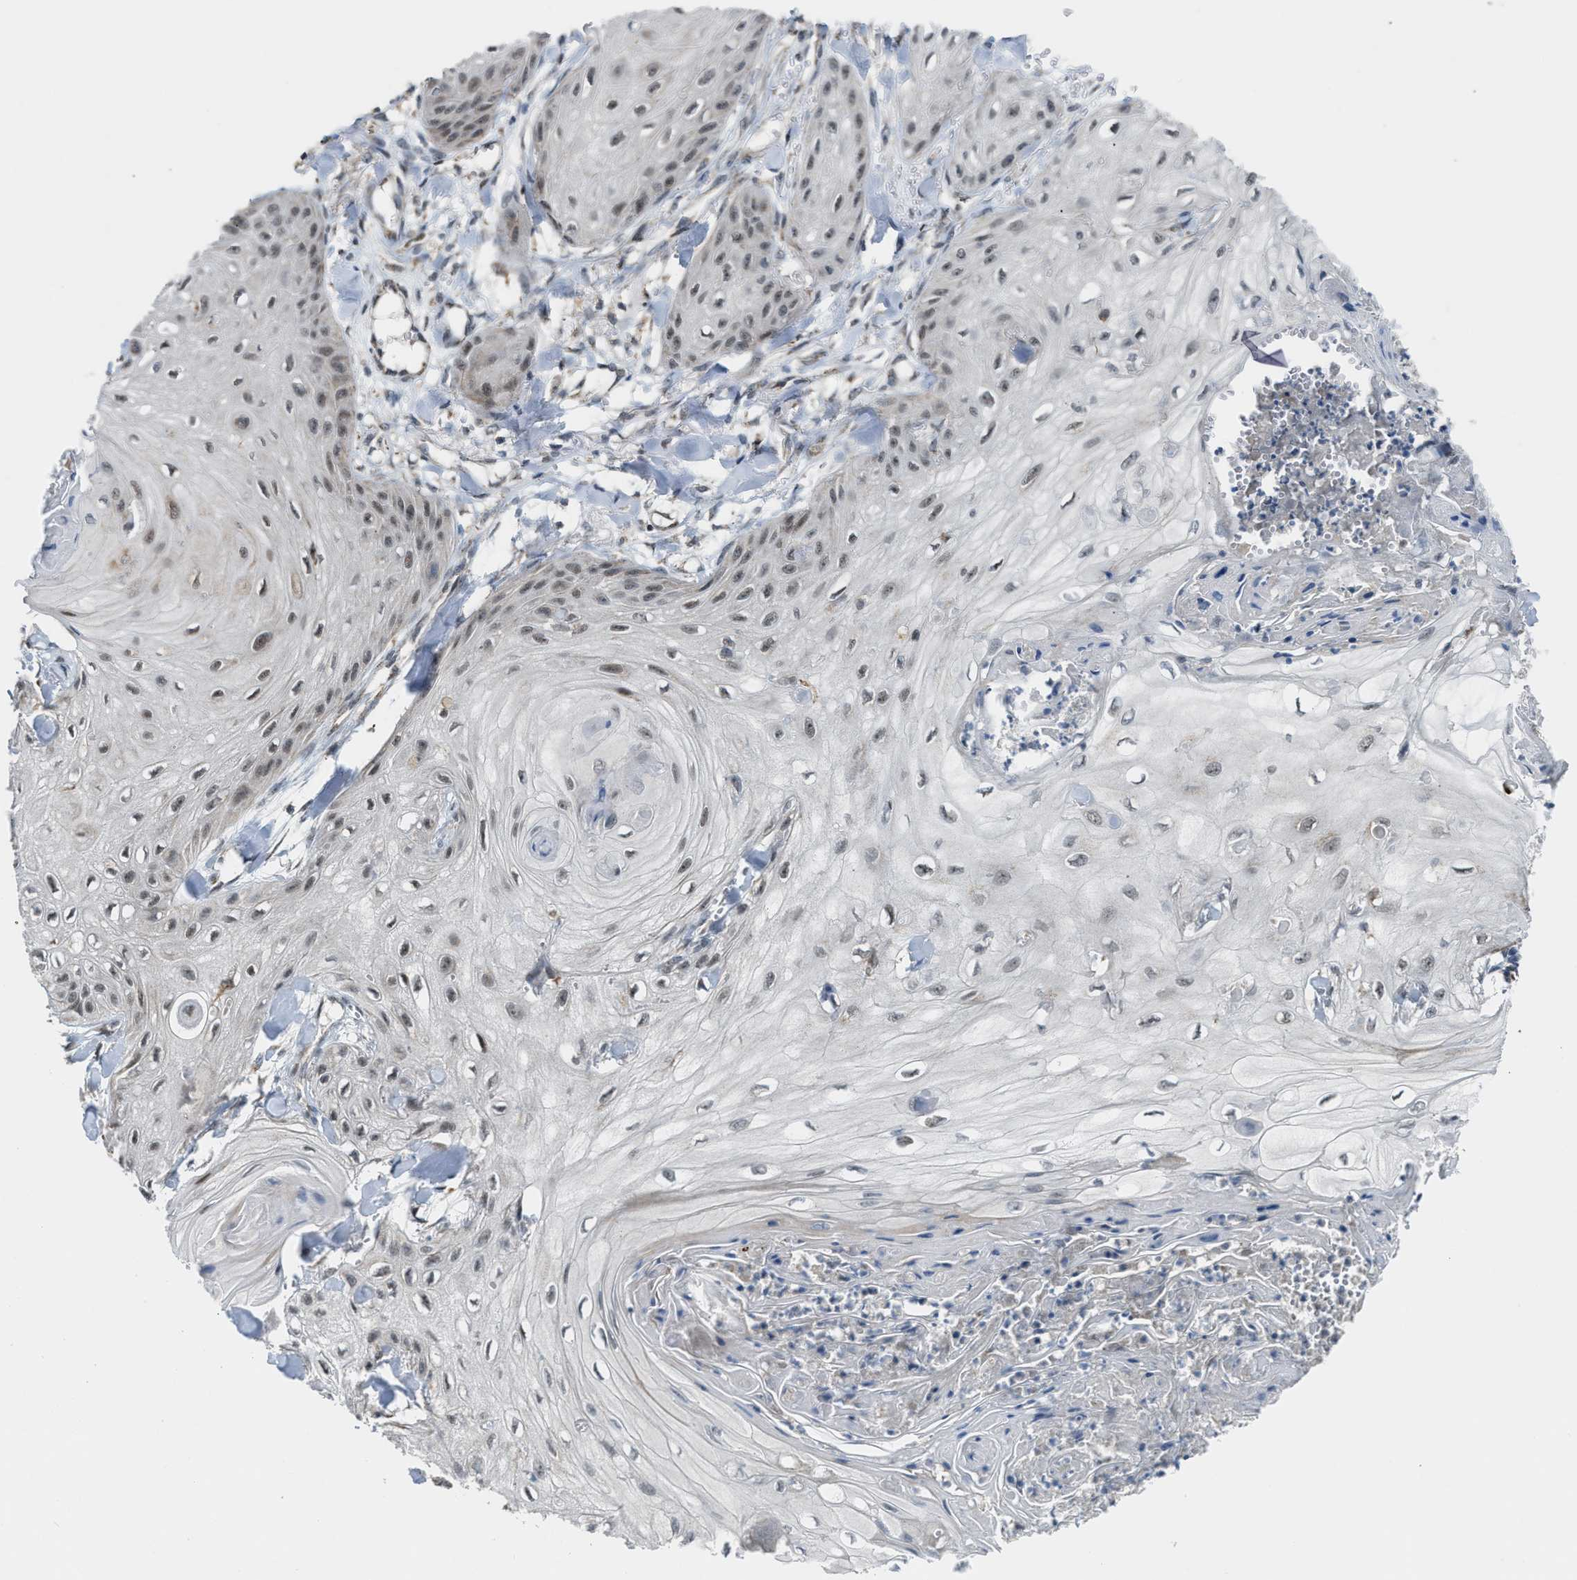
{"staining": {"intensity": "negative", "quantity": "none", "location": "none"}, "tissue": "skin cancer", "cell_type": "Tumor cells", "image_type": "cancer", "snomed": [{"axis": "morphology", "description": "Squamous cell carcinoma, NOS"}, {"axis": "topography", "description": "Skin"}], "caption": "This is a histopathology image of immunohistochemistry staining of skin cancer, which shows no positivity in tumor cells.", "gene": "CHN2", "patient": {"sex": "male", "age": 74}}